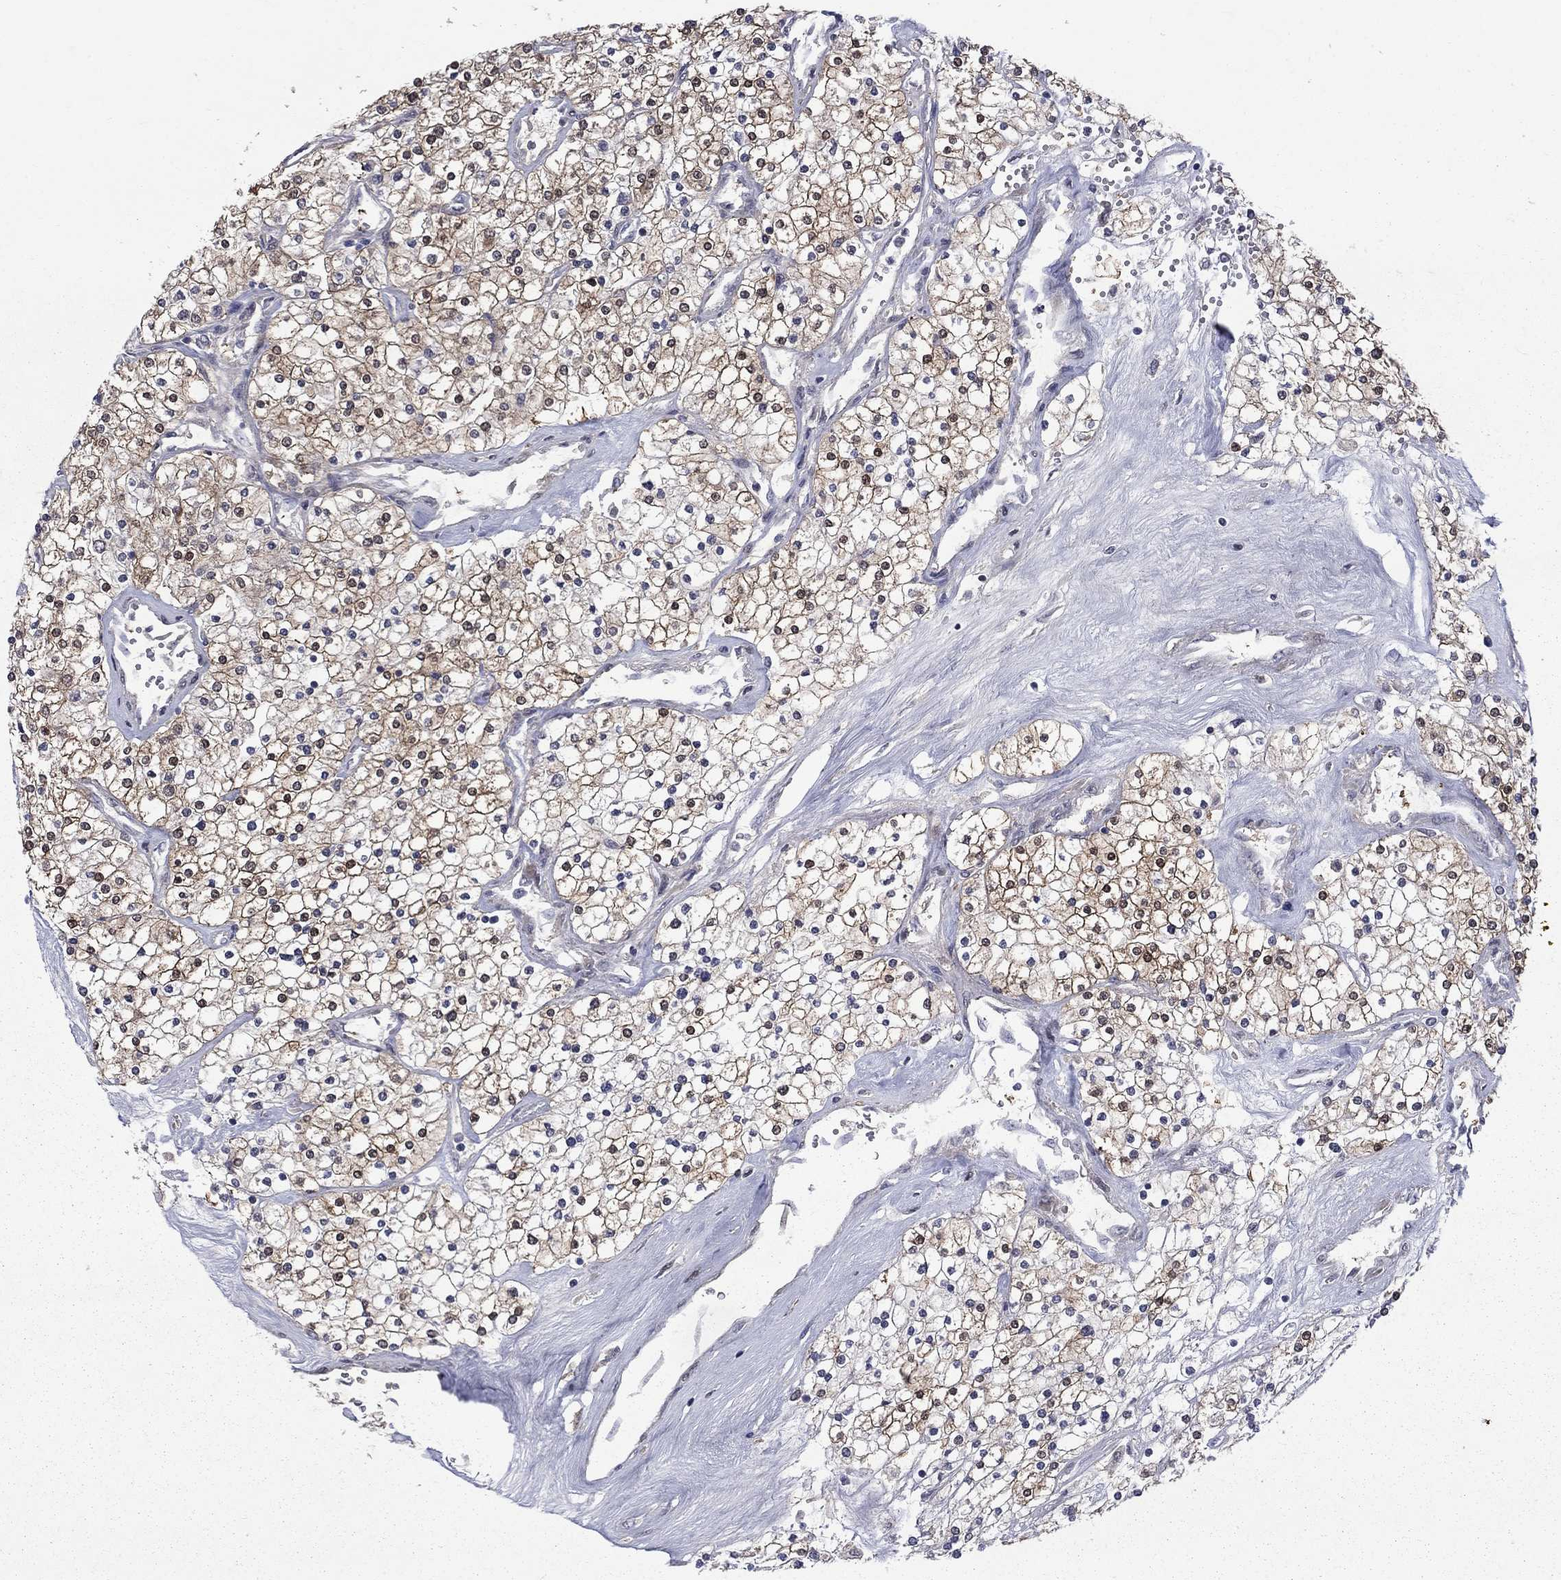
{"staining": {"intensity": "moderate", "quantity": ">75%", "location": "cytoplasmic/membranous"}, "tissue": "renal cancer", "cell_type": "Tumor cells", "image_type": "cancer", "snomed": [{"axis": "morphology", "description": "Adenocarcinoma, NOS"}, {"axis": "topography", "description": "Kidney"}], "caption": "Renal adenocarcinoma stained with DAB IHC shows medium levels of moderate cytoplasmic/membranous staining in about >75% of tumor cells.", "gene": "CBR1", "patient": {"sex": "male", "age": 80}}